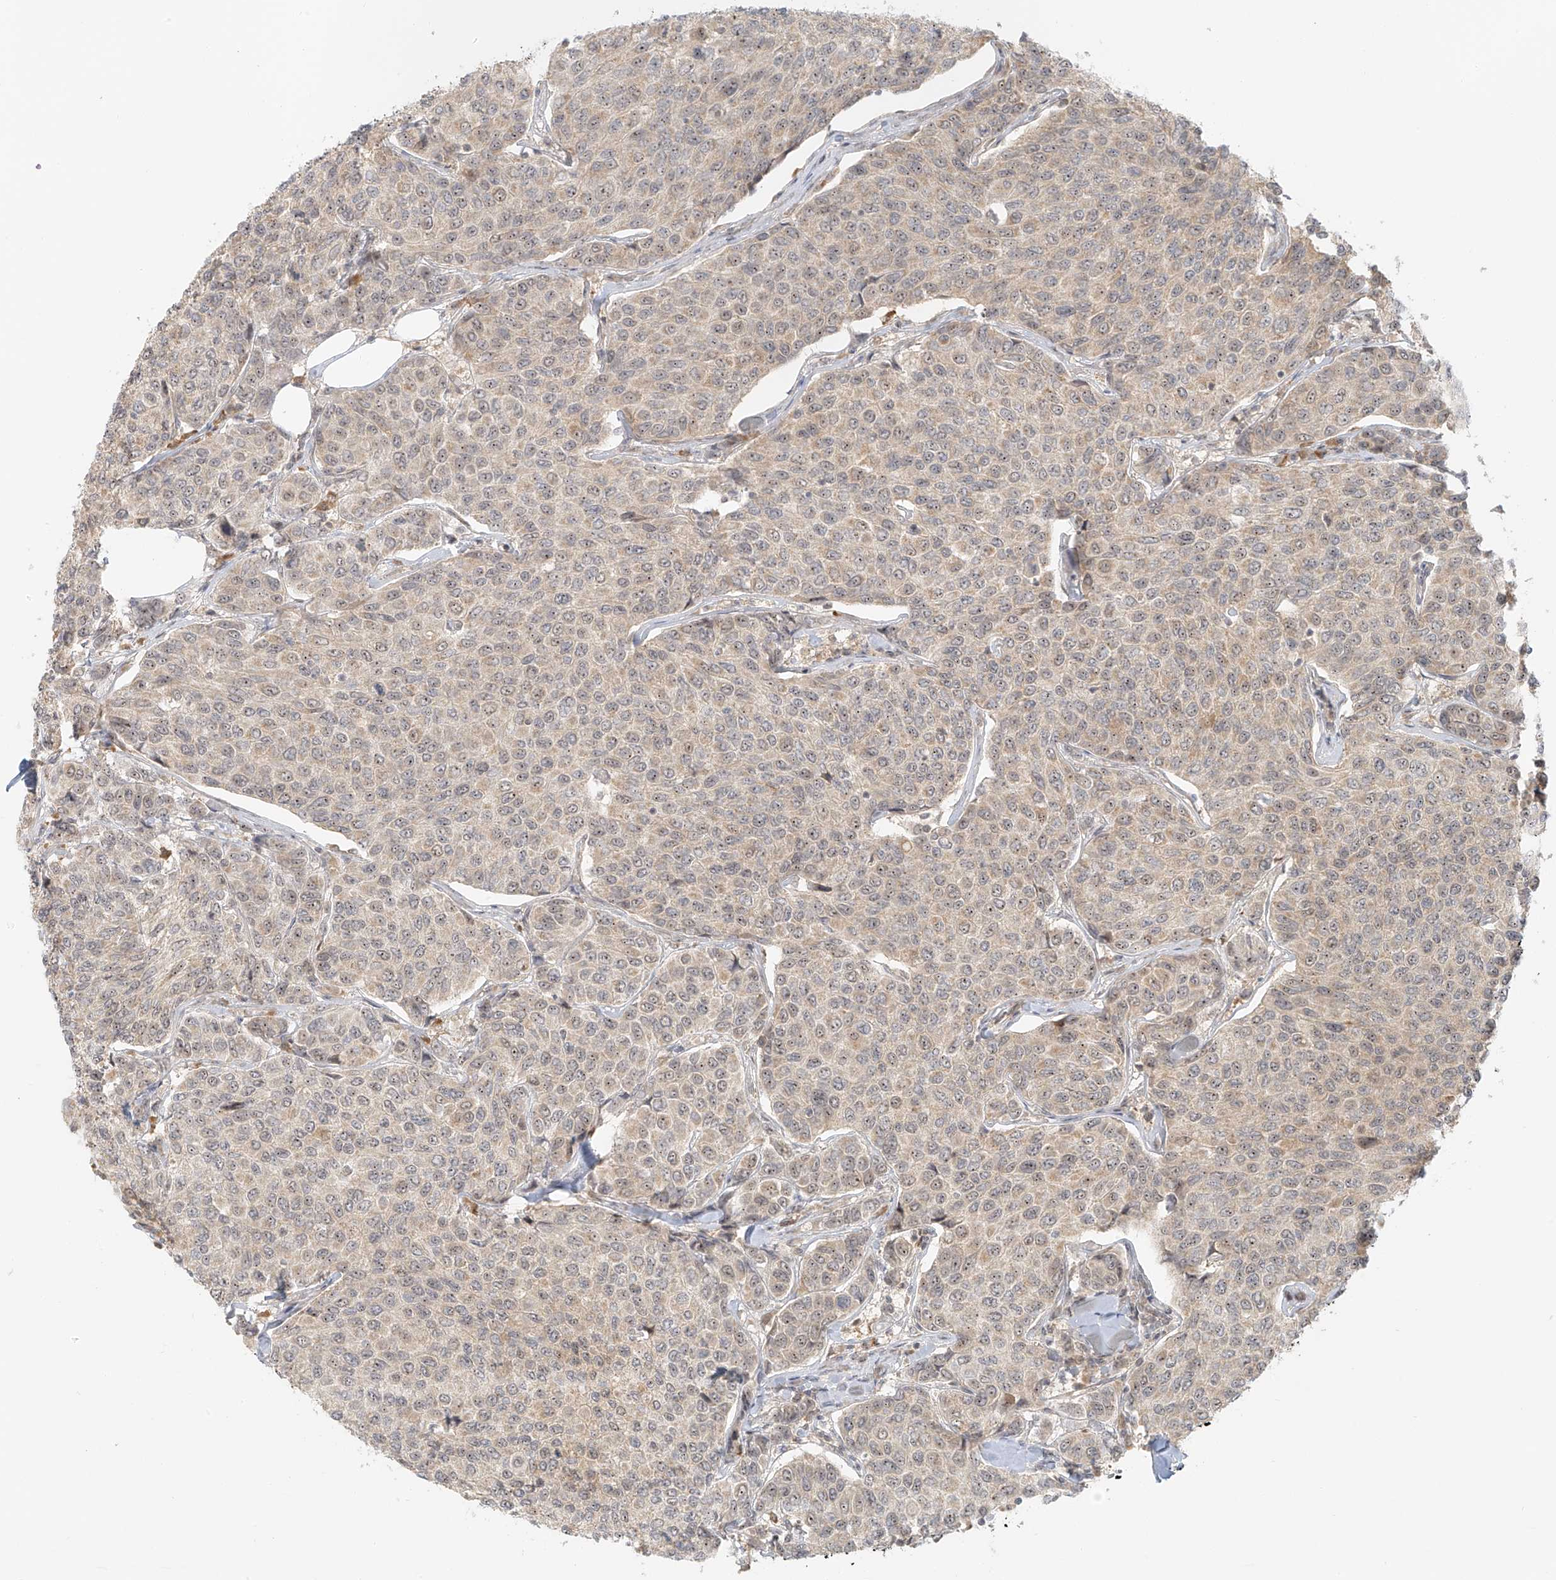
{"staining": {"intensity": "weak", "quantity": ">75%", "location": "cytoplasmic/membranous"}, "tissue": "breast cancer", "cell_type": "Tumor cells", "image_type": "cancer", "snomed": [{"axis": "morphology", "description": "Duct carcinoma"}, {"axis": "topography", "description": "Breast"}], "caption": "Immunohistochemical staining of infiltrating ductal carcinoma (breast) displays low levels of weak cytoplasmic/membranous protein staining in approximately >75% of tumor cells.", "gene": "MIPEP", "patient": {"sex": "female", "age": 55}}